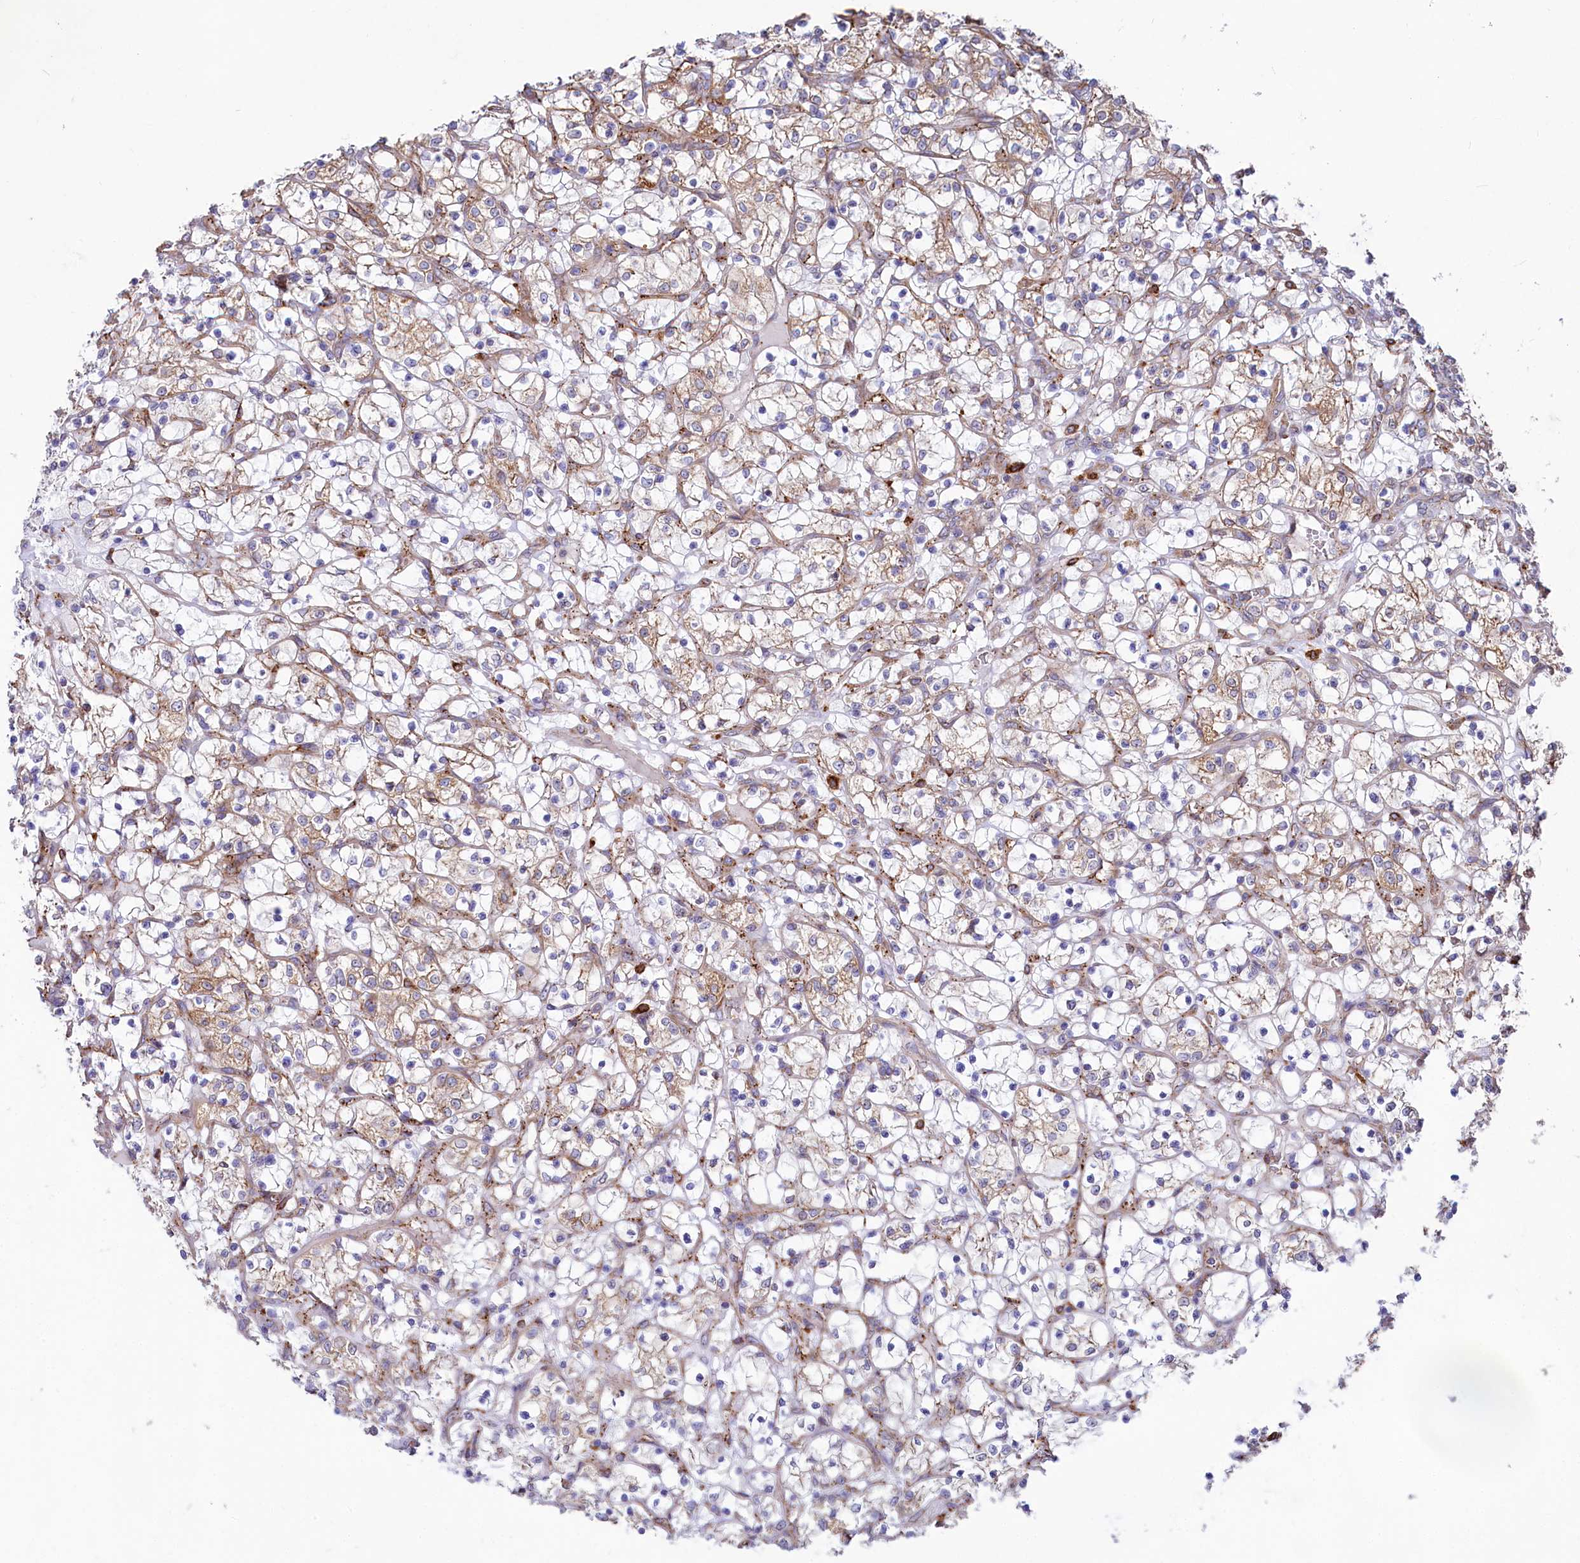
{"staining": {"intensity": "moderate", "quantity": "25%-75%", "location": "cytoplasmic/membranous"}, "tissue": "renal cancer", "cell_type": "Tumor cells", "image_type": "cancer", "snomed": [{"axis": "morphology", "description": "Adenocarcinoma, NOS"}, {"axis": "topography", "description": "Kidney"}], "caption": "Immunohistochemistry (DAB (3,3'-diaminobenzidine)) staining of renal adenocarcinoma displays moderate cytoplasmic/membranous protein positivity in approximately 25%-75% of tumor cells.", "gene": "CHID1", "patient": {"sex": "female", "age": 69}}